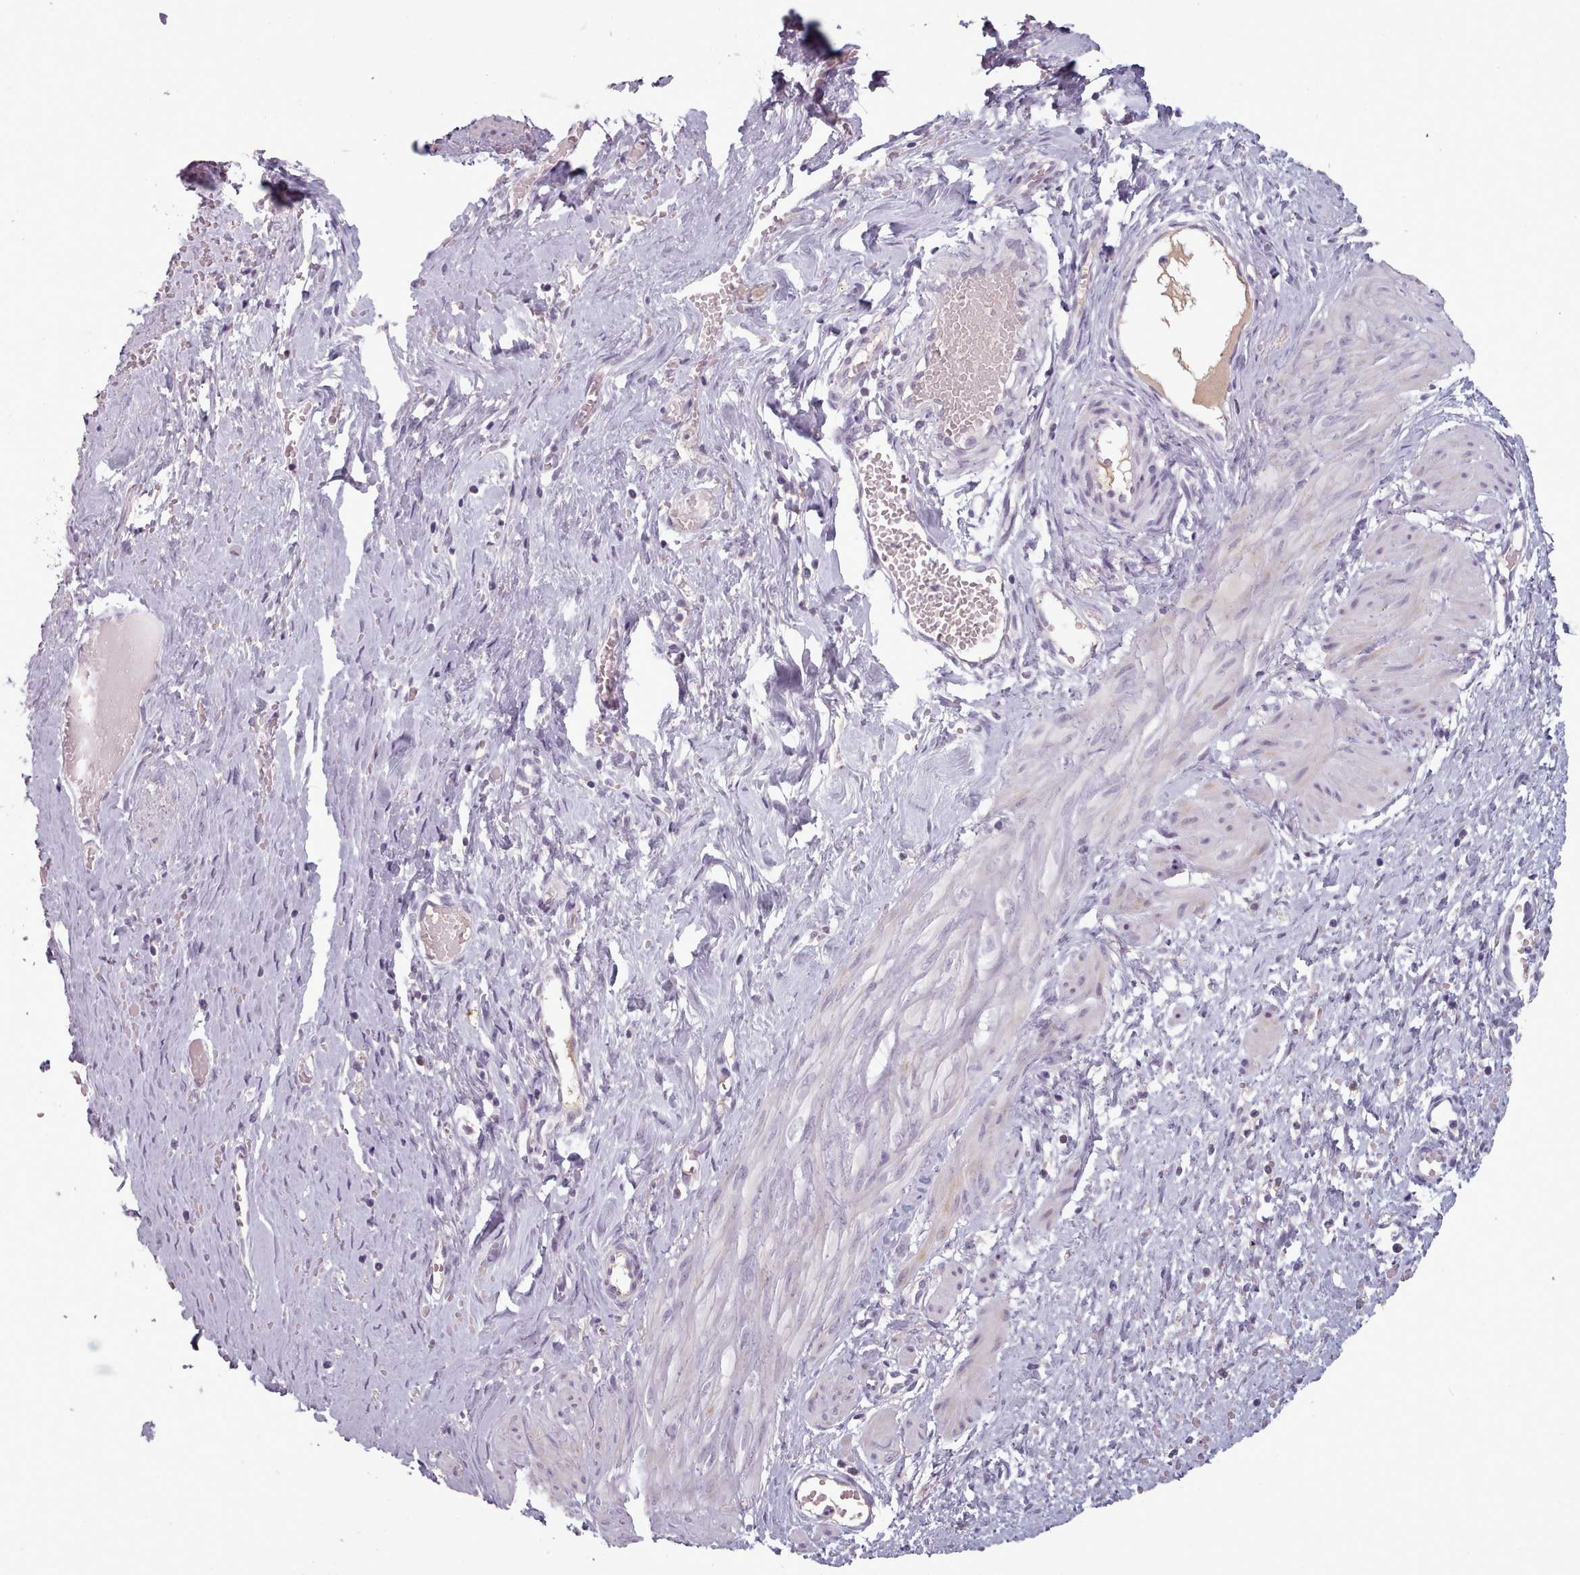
{"staining": {"intensity": "weak", "quantity": "<25%", "location": "cytoplasmic/membranous"}, "tissue": "smooth muscle", "cell_type": "Smooth muscle cells", "image_type": "normal", "snomed": [{"axis": "morphology", "description": "Normal tissue, NOS"}, {"axis": "topography", "description": "Endometrium"}], "caption": "This micrograph is of unremarkable smooth muscle stained with immunohistochemistry (IHC) to label a protein in brown with the nuclei are counter-stained blue. There is no positivity in smooth muscle cells.", "gene": "PBX4", "patient": {"sex": "female", "age": 33}}